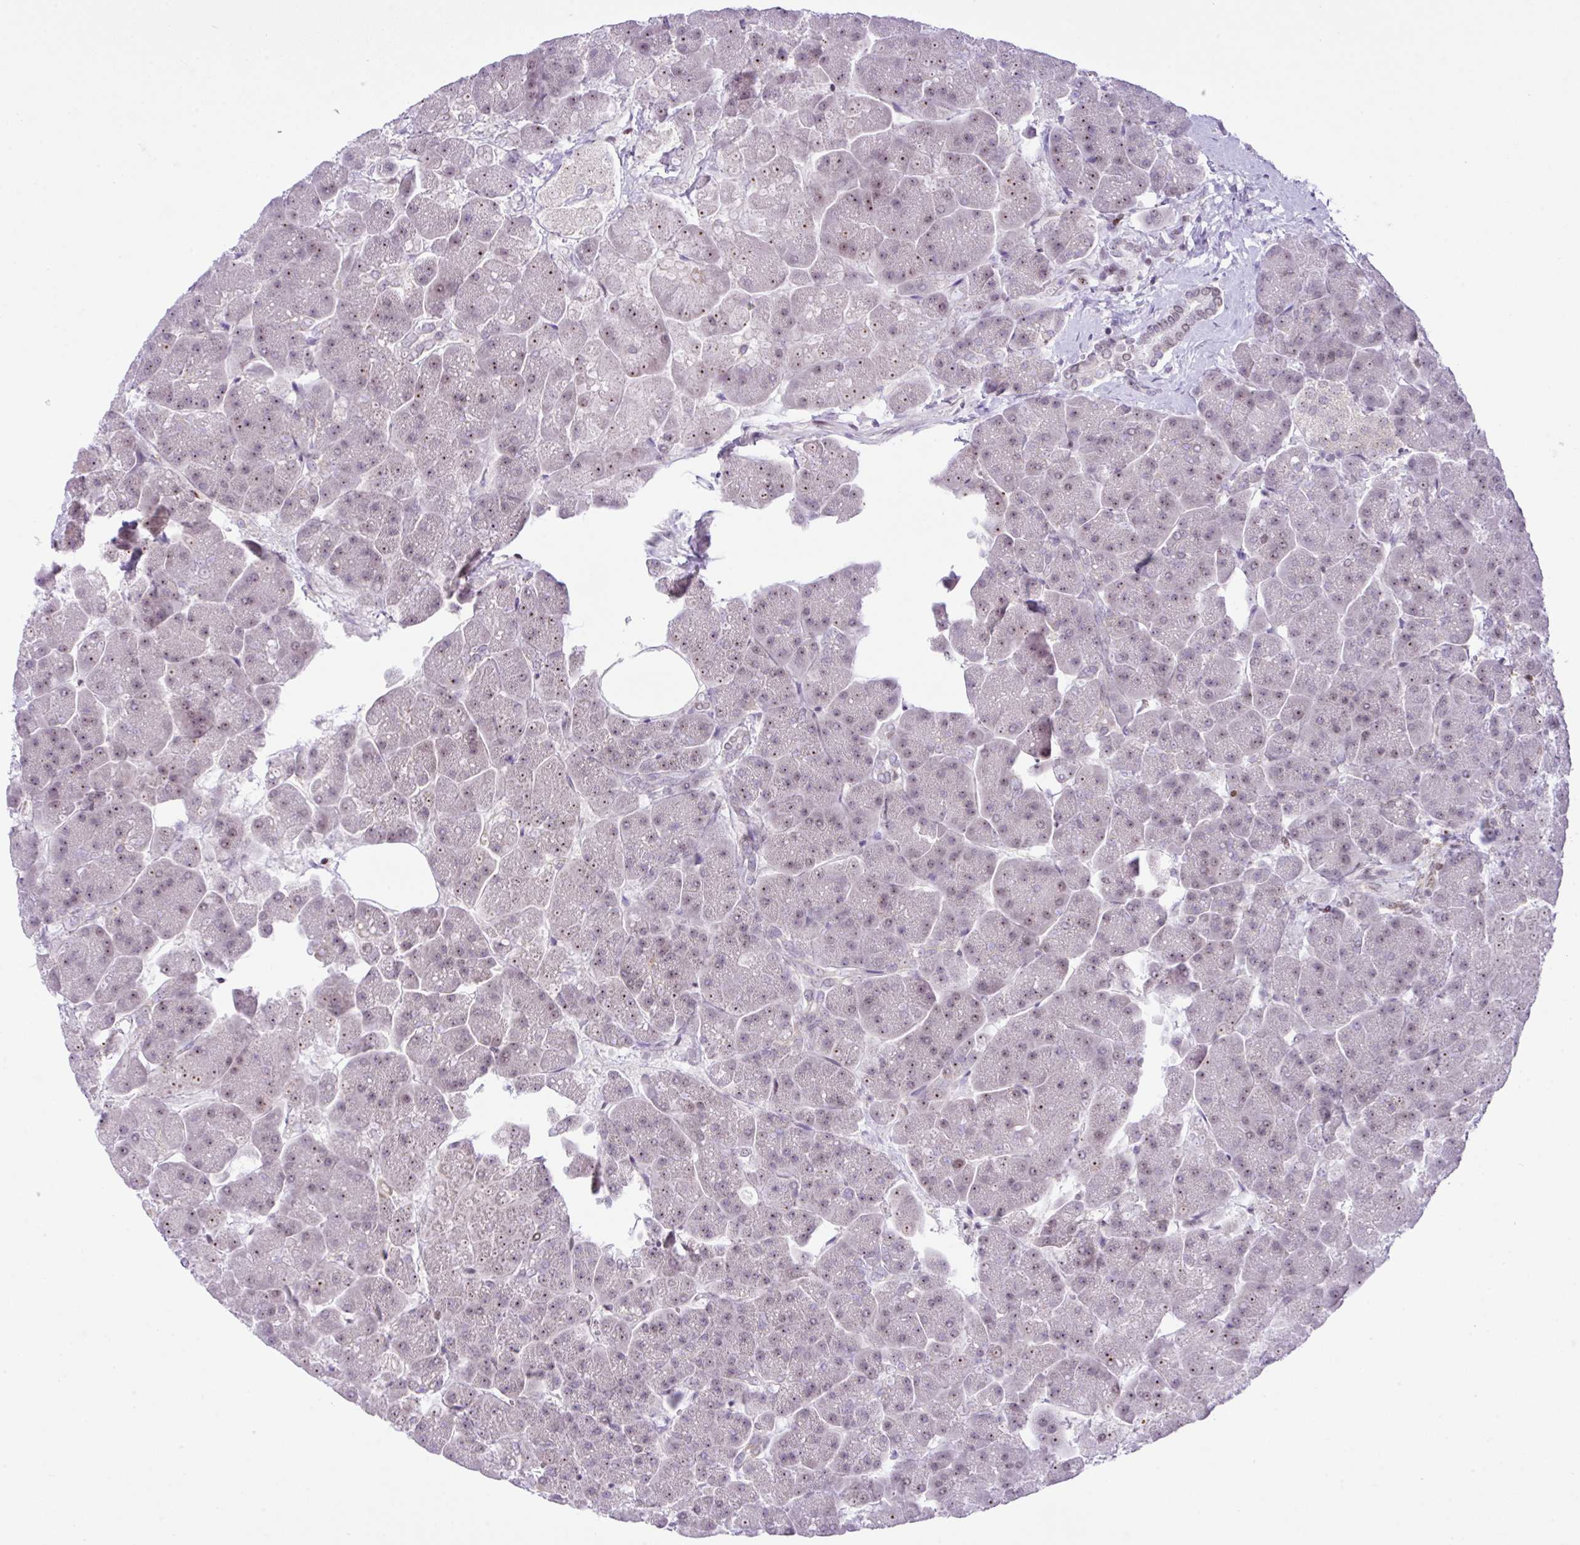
{"staining": {"intensity": "weak", "quantity": "25%-75%", "location": "nuclear"}, "tissue": "pancreas", "cell_type": "Exocrine glandular cells", "image_type": "normal", "snomed": [{"axis": "morphology", "description": "Normal tissue, NOS"}, {"axis": "topography", "description": "Pancreas"}, {"axis": "topography", "description": "Peripheral nerve tissue"}], "caption": "Weak nuclear expression for a protein is appreciated in about 25%-75% of exocrine glandular cells of unremarkable pancreas using IHC.", "gene": "CCDC137", "patient": {"sex": "male", "age": 54}}